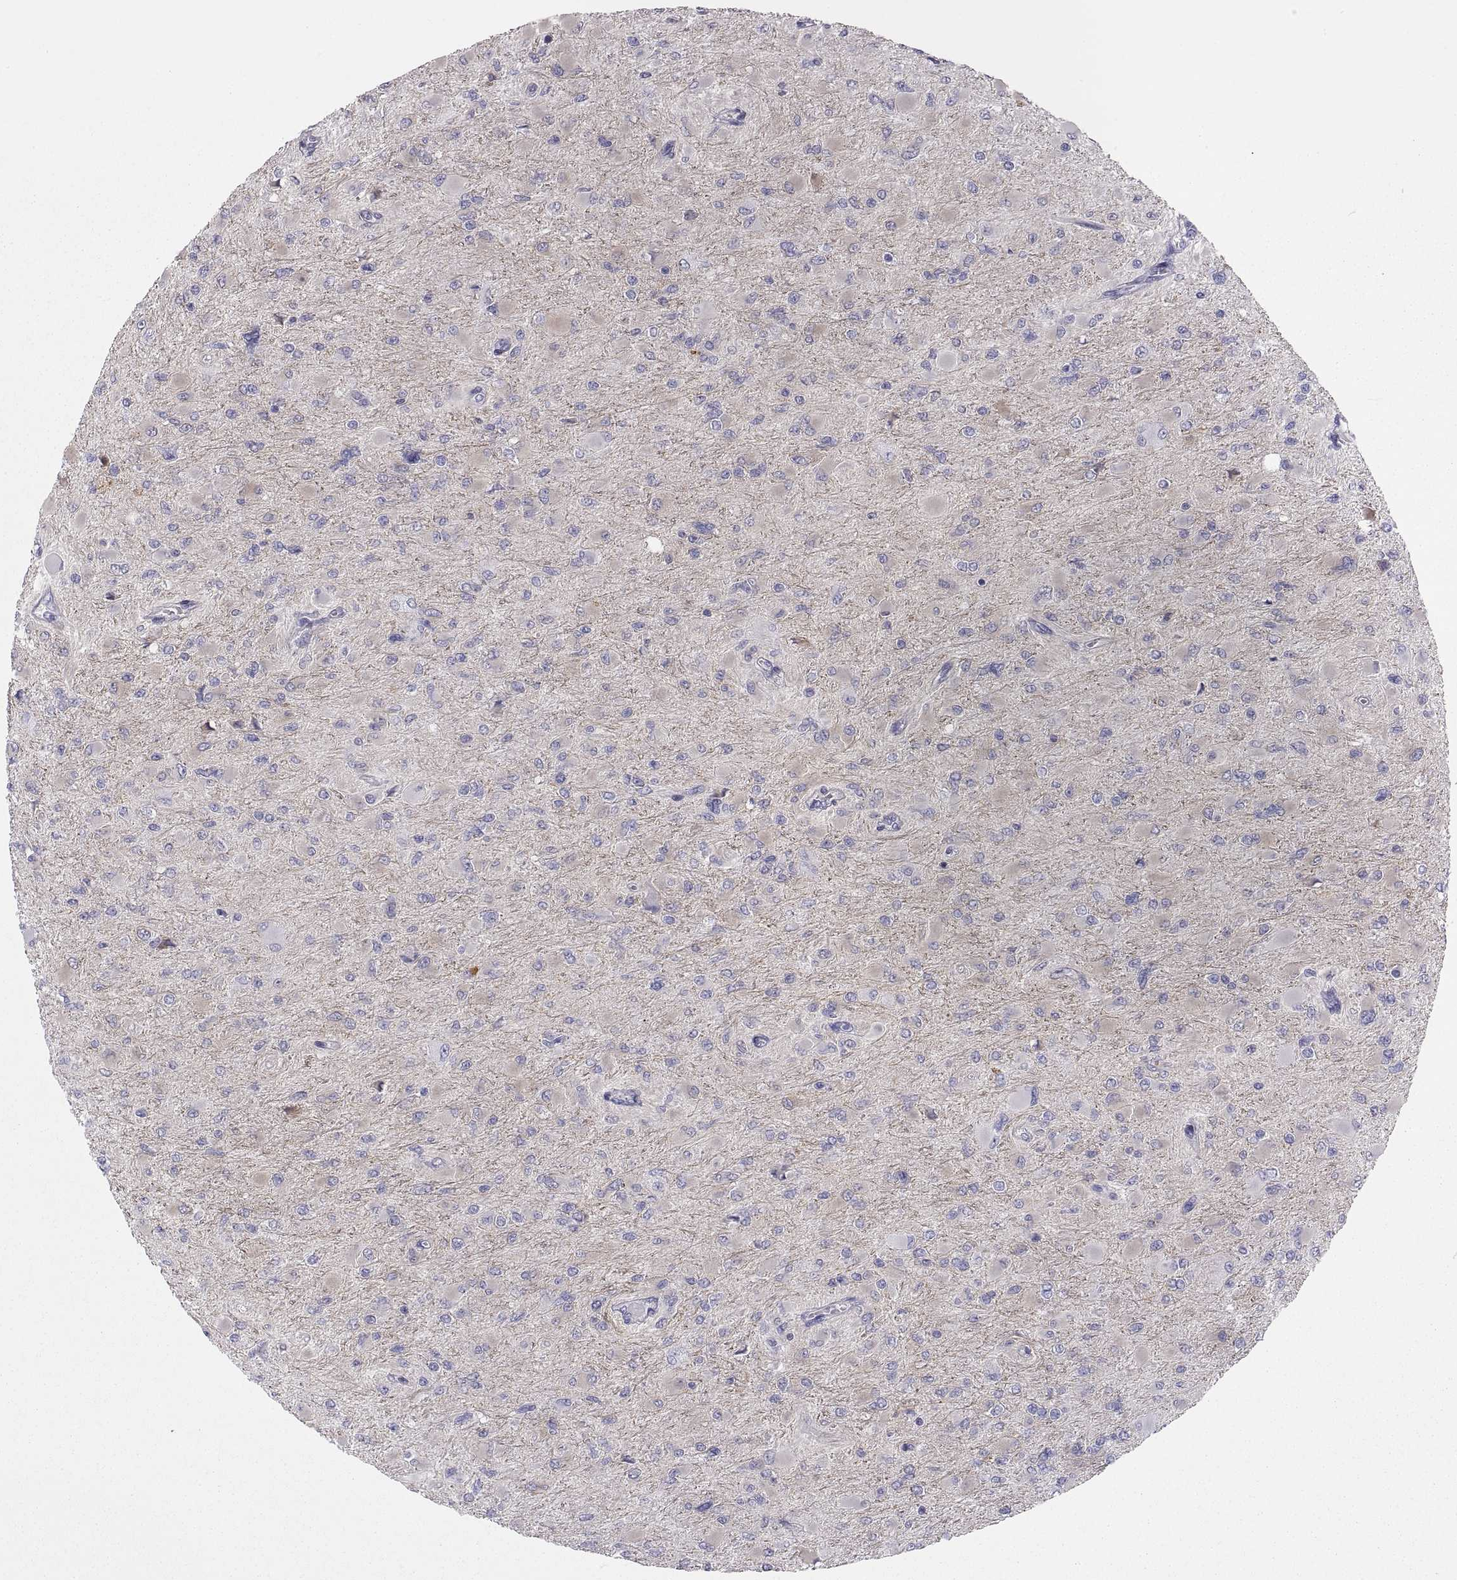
{"staining": {"intensity": "negative", "quantity": "none", "location": "none"}, "tissue": "glioma", "cell_type": "Tumor cells", "image_type": "cancer", "snomed": [{"axis": "morphology", "description": "Glioma, malignant, High grade"}, {"axis": "topography", "description": "Cerebral cortex"}], "caption": "This is an immunohistochemistry (IHC) image of glioma. There is no staining in tumor cells.", "gene": "STRC", "patient": {"sex": "female", "age": 36}}